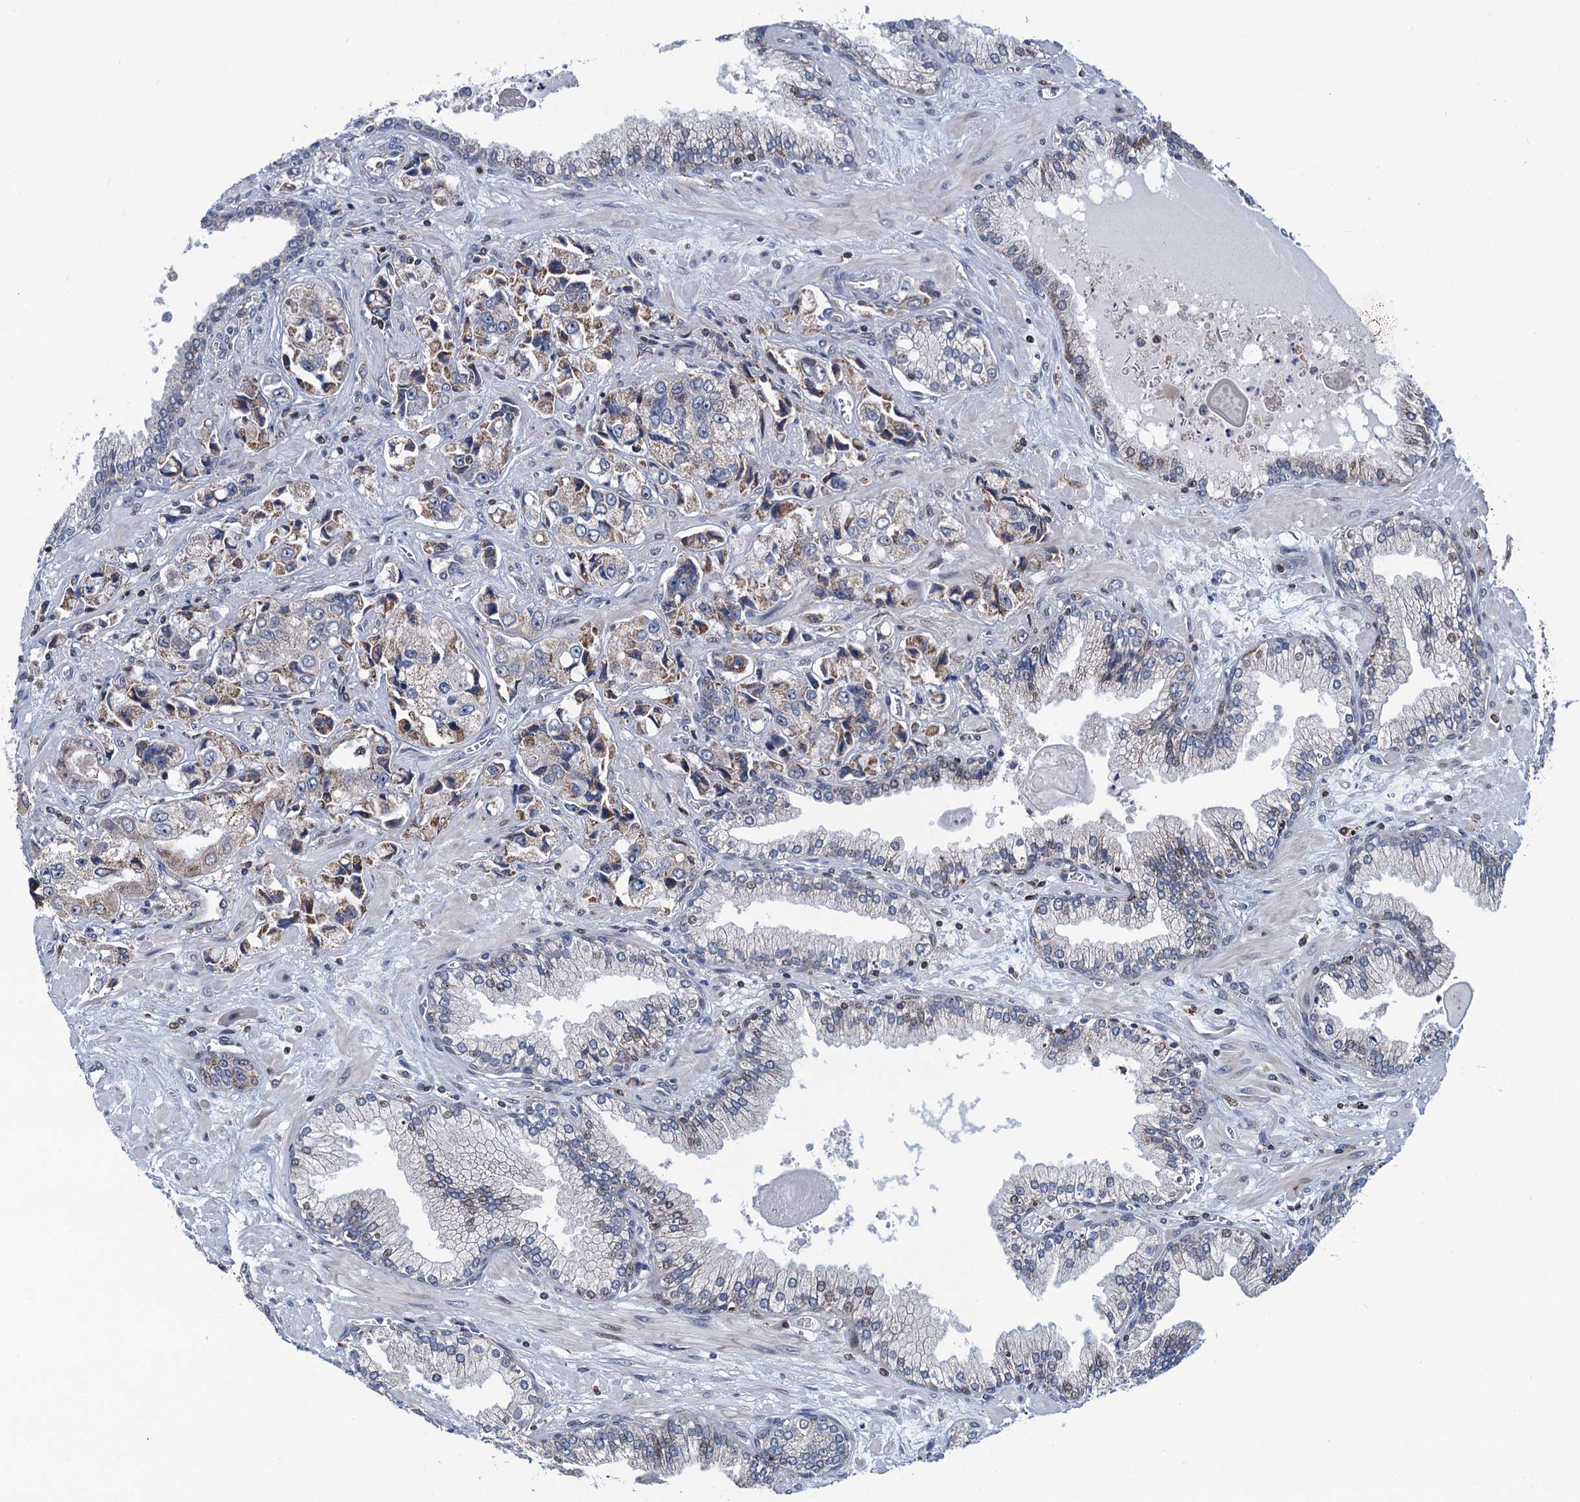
{"staining": {"intensity": "weak", "quantity": "25%-75%", "location": "cytoplasmic/membranous"}, "tissue": "prostate cancer", "cell_type": "Tumor cells", "image_type": "cancer", "snomed": [{"axis": "morphology", "description": "Adenocarcinoma, High grade"}, {"axis": "topography", "description": "Prostate"}], "caption": "Prostate adenocarcinoma (high-grade) stained for a protein (brown) exhibits weak cytoplasmic/membranous positive expression in approximately 25%-75% of tumor cells.", "gene": "CCDC102A", "patient": {"sex": "male", "age": 74}}